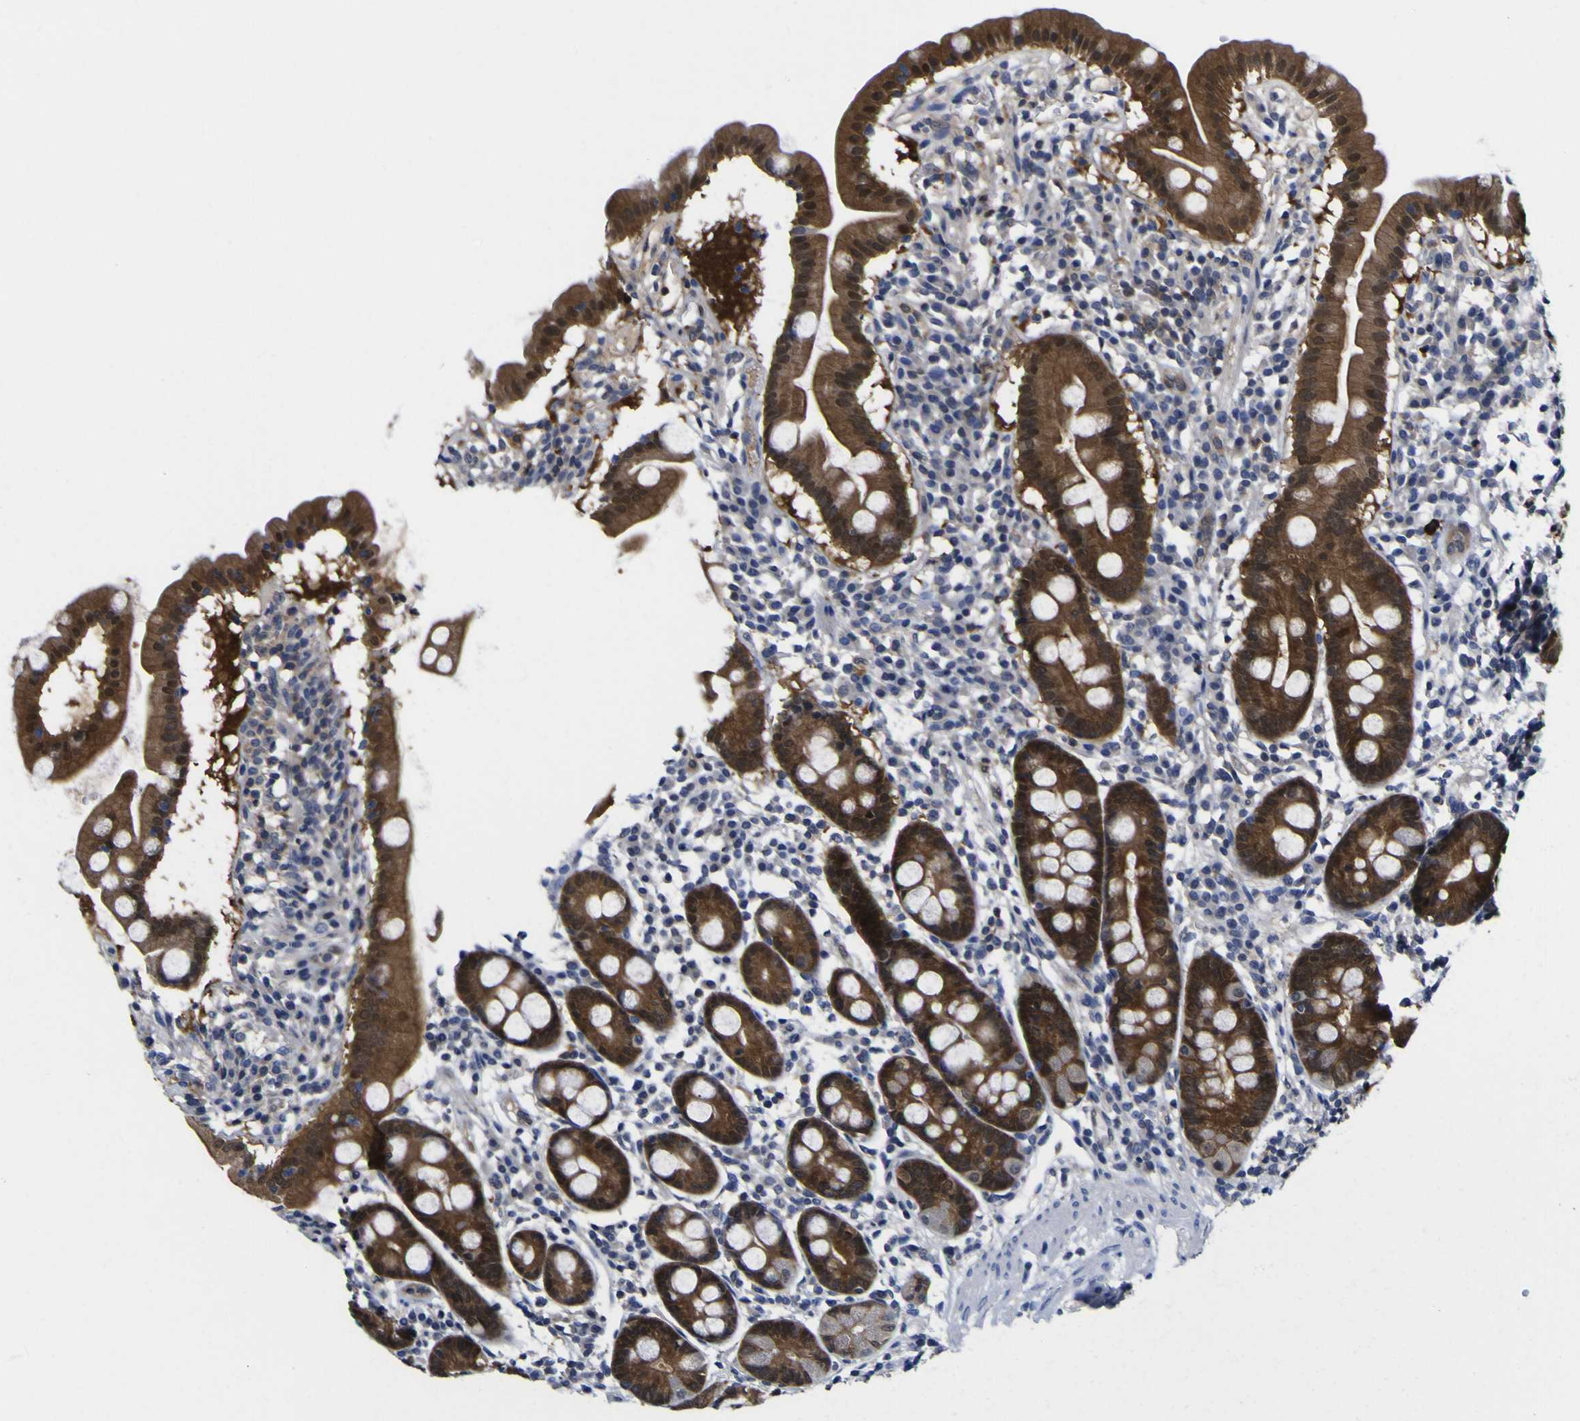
{"staining": {"intensity": "strong", "quantity": ">75%", "location": "cytoplasmic/membranous"}, "tissue": "duodenum", "cell_type": "Glandular cells", "image_type": "normal", "snomed": [{"axis": "morphology", "description": "Normal tissue, NOS"}, {"axis": "topography", "description": "Duodenum"}], "caption": "Immunohistochemistry image of benign duodenum: duodenum stained using immunohistochemistry (IHC) reveals high levels of strong protein expression localized specifically in the cytoplasmic/membranous of glandular cells, appearing as a cytoplasmic/membranous brown color.", "gene": "CASP6", "patient": {"sex": "male", "age": 50}}